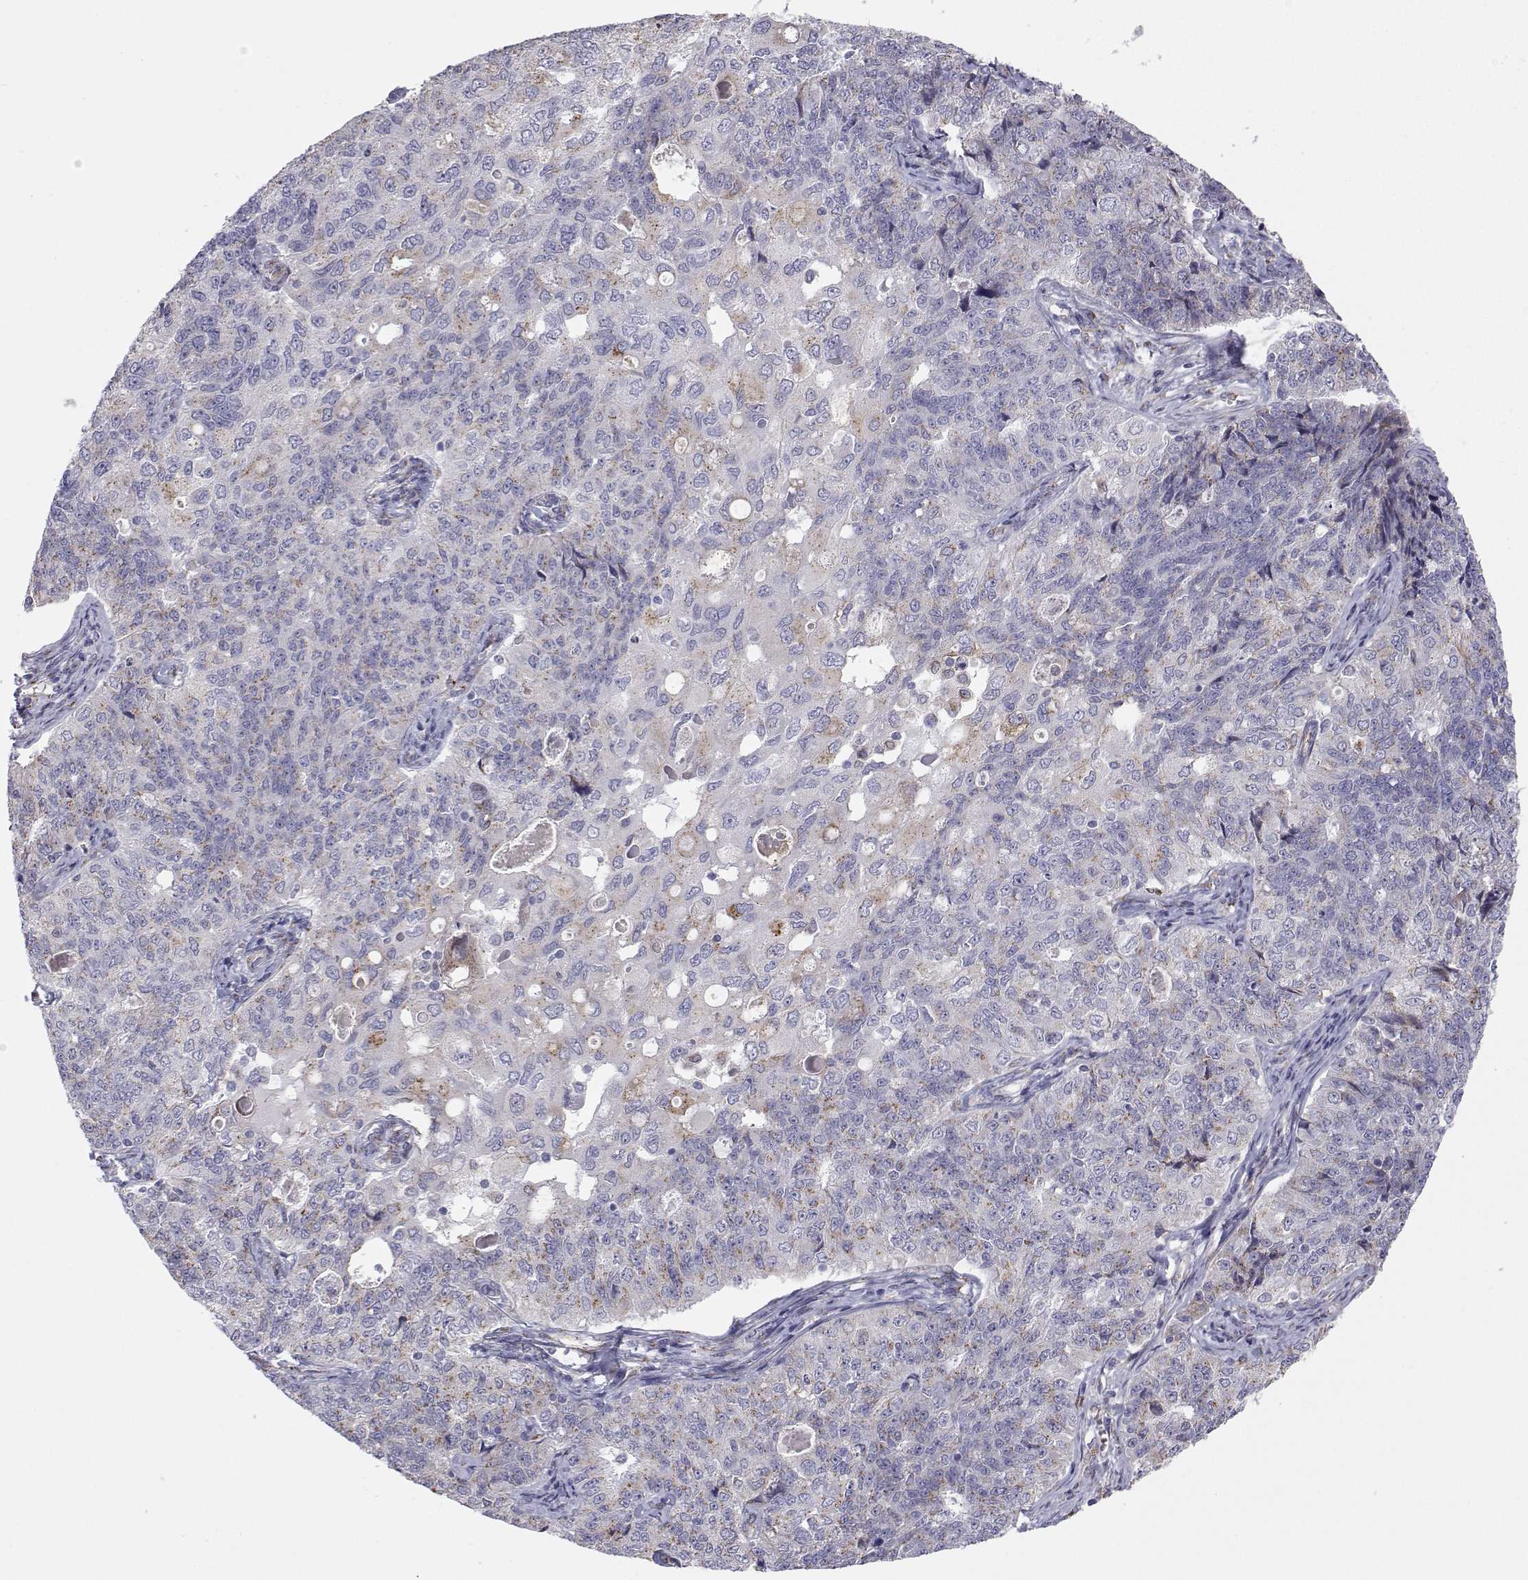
{"staining": {"intensity": "moderate", "quantity": "<25%", "location": "cytoplasmic/membranous"}, "tissue": "endometrial cancer", "cell_type": "Tumor cells", "image_type": "cancer", "snomed": [{"axis": "morphology", "description": "Adenocarcinoma, NOS"}, {"axis": "topography", "description": "Endometrium"}], "caption": "Endometrial cancer (adenocarcinoma) tissue demonstrates moderate cytoplasmic/membranous positivity in about <25% of tumor cells (DAB = brown stain, brightfield microscopy at high magnification).", "gene": "STARD13", "patient": {"sex": "female", "age": 43}}